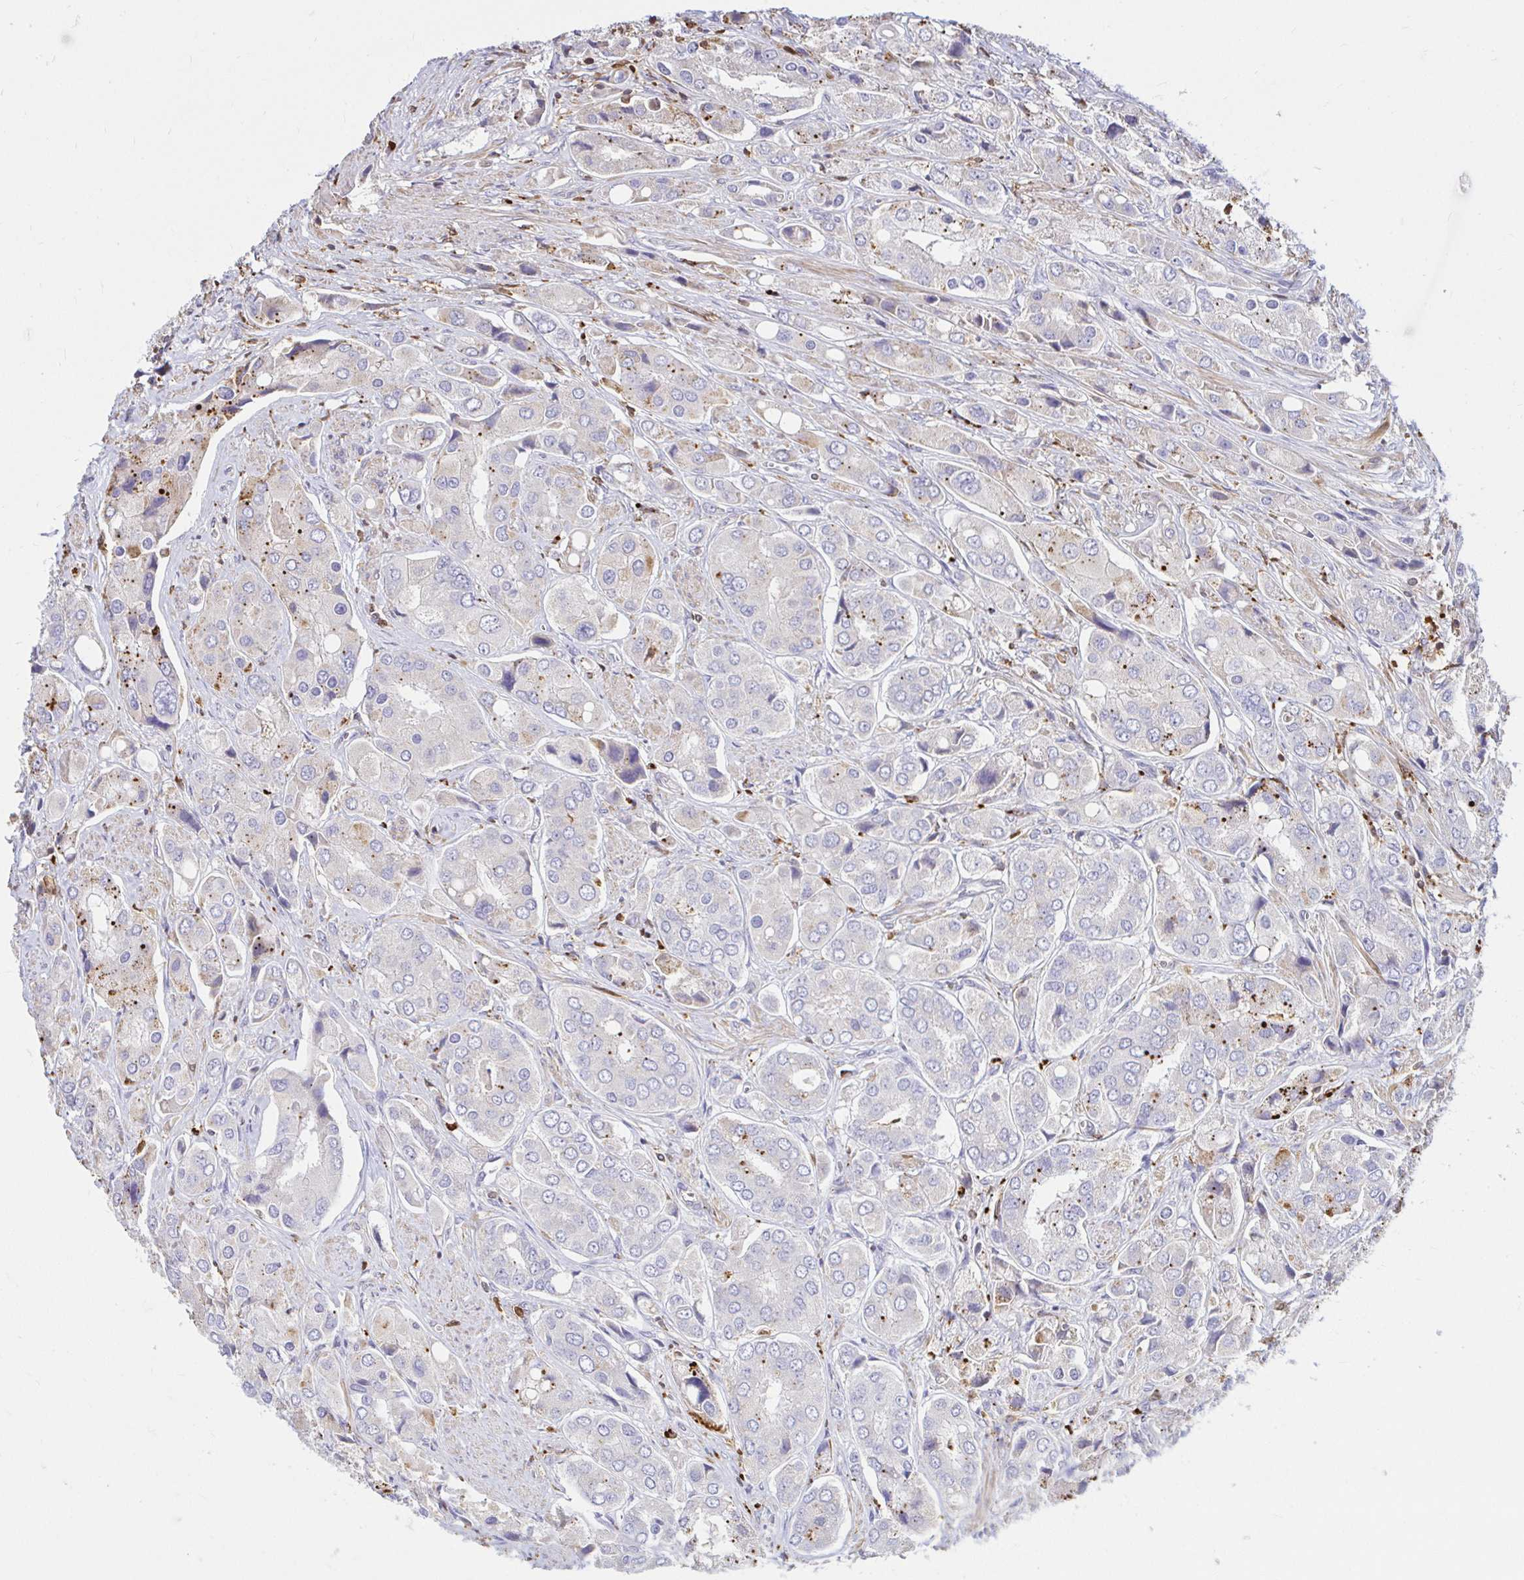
{"staining": {"intensity": "moderate", "quantity": "<25%", "location": "cytoplasmic/membranous"}, "tissue": "prostate cancer", "cell_type": "Tumor cells", "image_type": "cancer", "snomed": [{"axis": "morphology", "description": "Adenocarcinoma, Low grade"}, {"axis": "topography", "description": "Prostate"}], "caption": "Prostate cancer tissue demonstrates moderate cytoplasmic/membranous expression in about <25% of tumor cells, visualized by immunohistochemistry.", "gene": "PYCARD", "patient": {"sex": "male", "age": 69}}